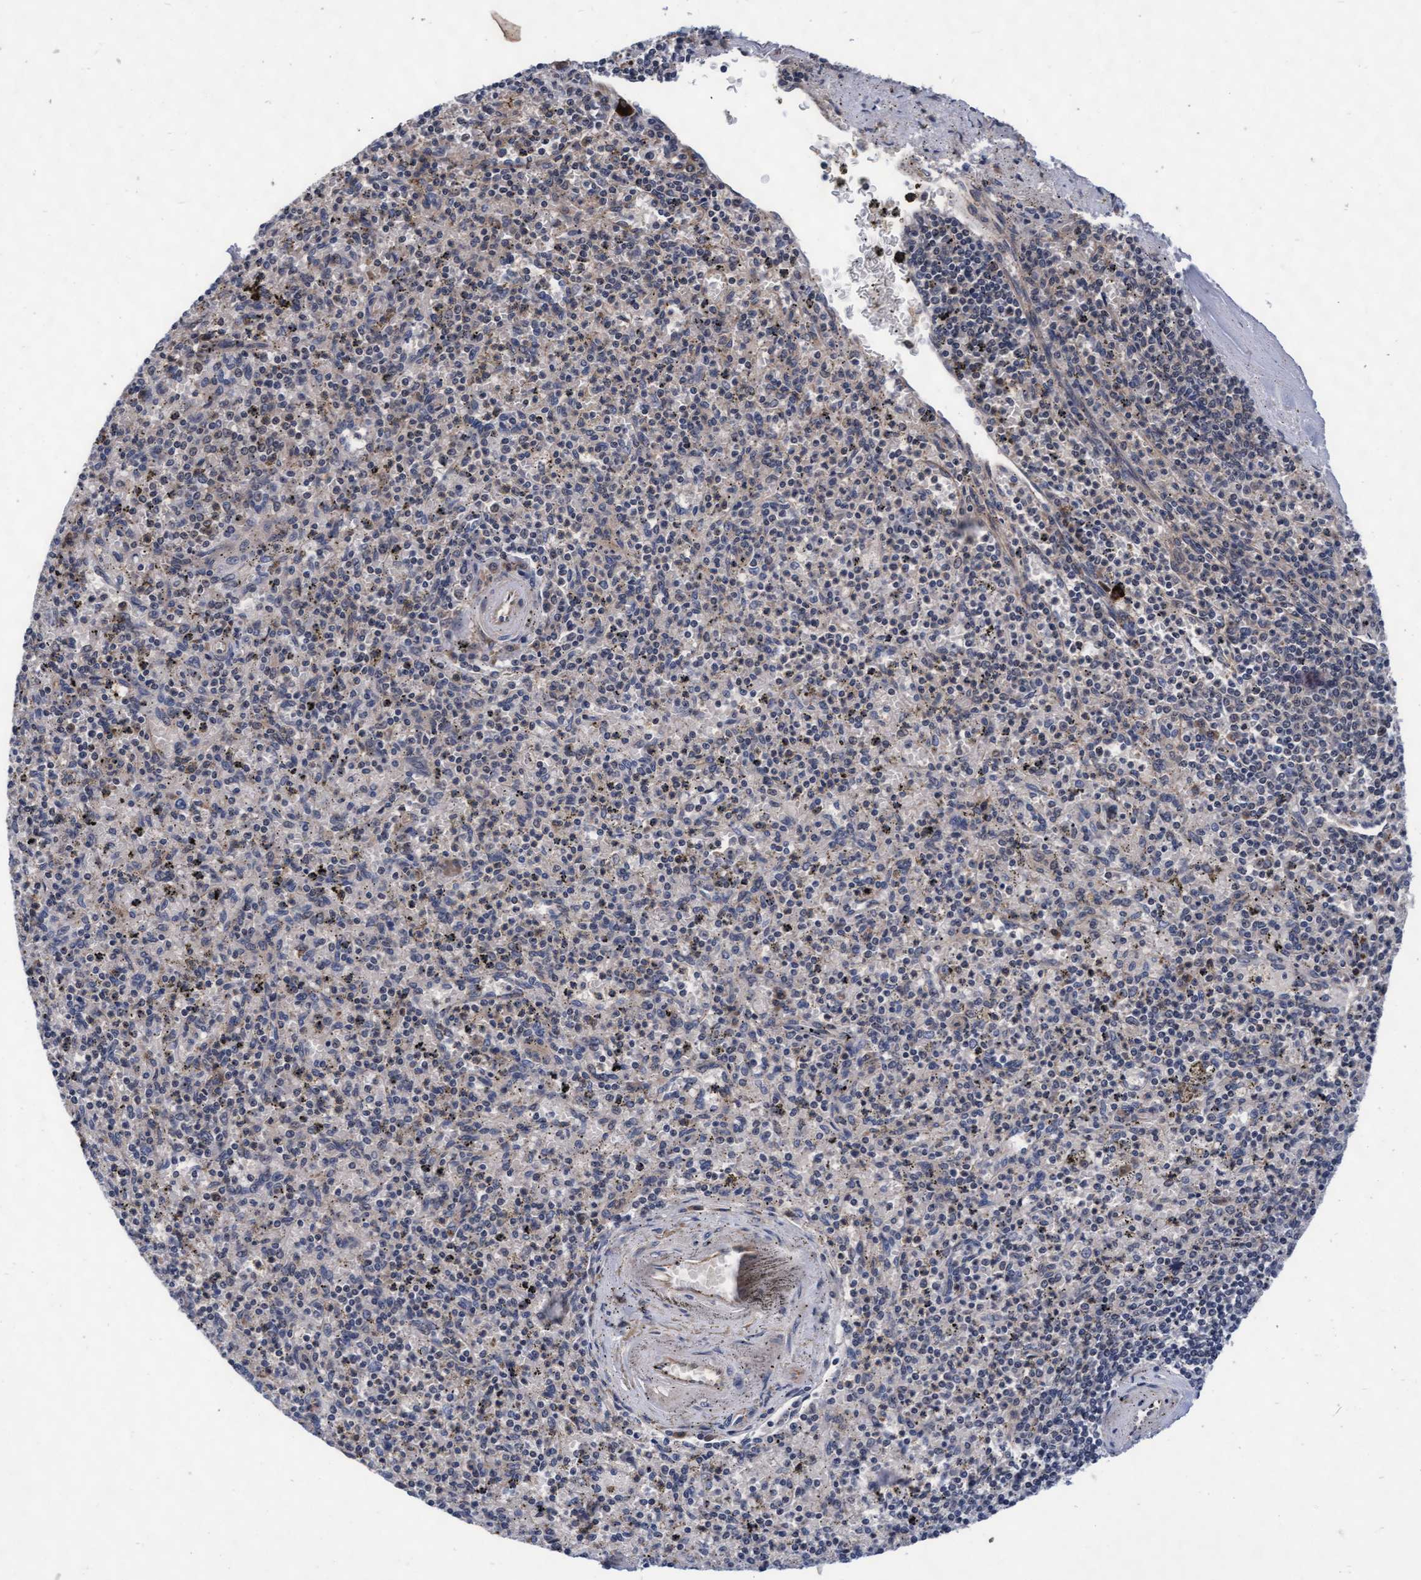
{"staining": {"intensity": "weak", "quantity": "<25%", "location": "cytoplasmic/membranous"}, "tissue": "spleen", "cell_type": "Cells in red pulp", "image_type": "normal", "snomed": [{"axis": "morphology", "description": "Normal tissue, NOS"}, {"axis": "topography", "description": "Spleen"}], "caption": "Human spleen stained for a protein using IHC demonstrates no expression in cells in red pulp.", "gene": "EFCAB13", "patient": {"sex": "male", "age": 72}}